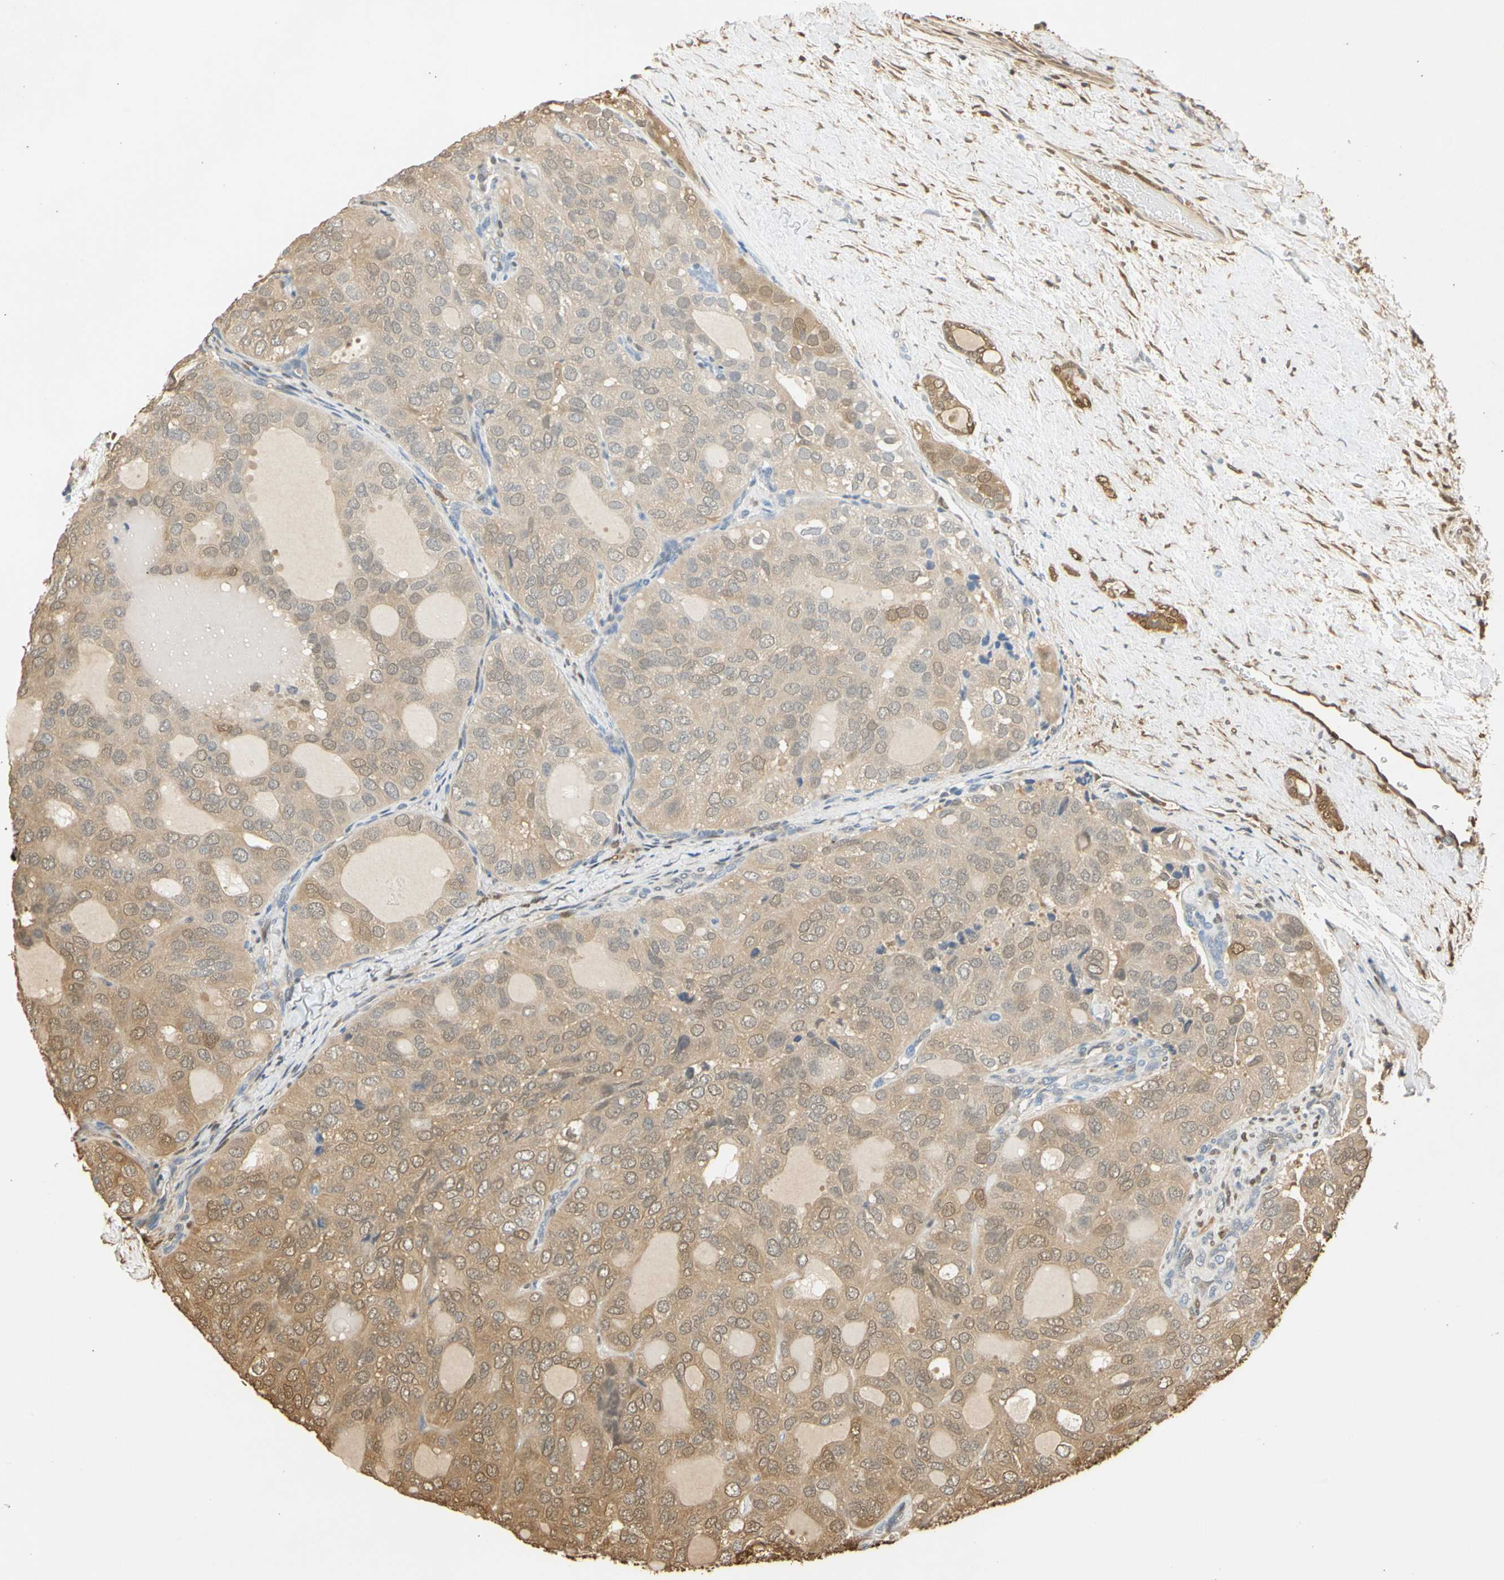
{"staining": {"intensity": "weak", "quantity": ">75%", "location": "cytoplasmic/membranous,nuclear"}, "tissue": "thyroid cancer", "cell_type": "Tumor cells", "image_type": "cancer", "snomed": [{"axis": "morphology", "description": "Follicular adenoma carcinoma, NOS"}, {"axis": "topography", "description": "Thyroid gland"}], "caption": "Immunohistochemistry staining of thyroid cancer, which displays low levels of weak cytoplasmic/membranous and nuclear expression in about >75% of tumor cells indicating weak cytoplasmic/membranous and nuclear protein expression. The staining was performed using DAB (brown) for protein detection and nuclei were counterstained in hematoxylin (blue).", "gene": "S100A6", "patient": {"sex": "male", "age": 75}}